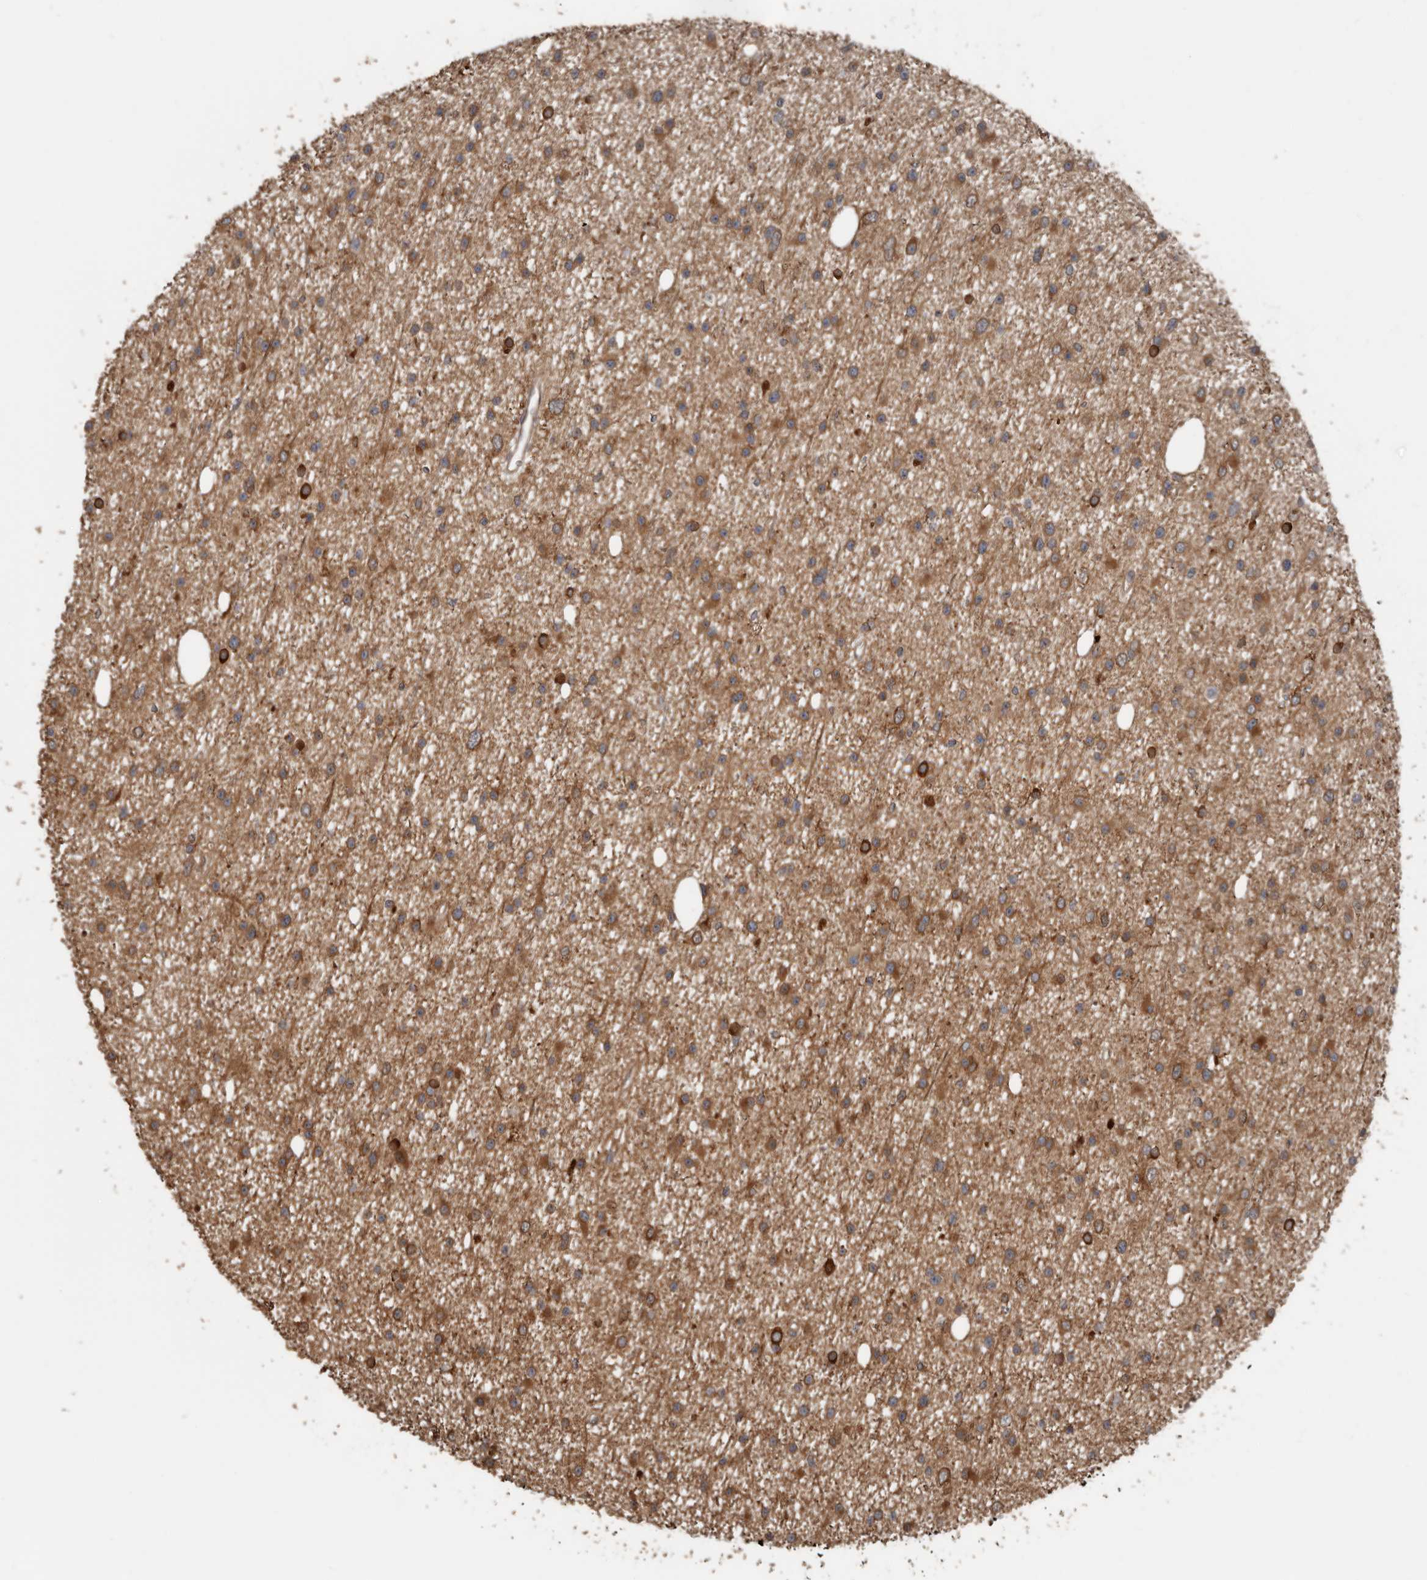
{"staining": {"intensity": "moderate", "quantity": ">75%", "location": "cytoplasmic/membranous"}, "tissue": "glioma", "cell_type": "Tumor cells", "image_type": "cancer", "snomed": [{"axis": "morphology", "description": "Glioma, malignant, Low grade"}, {"axis": "topography", "description": "Cerebral cortex"}], "caption": "Moderate cytoplasmic/membranous expression for a protein is appreciated in approximately >75% of tumor cells of malignant low-grade glioma using immunohistochemistry.", "gene": "EXOC3L1", "patient": {"sex": "female", "age": 39}}